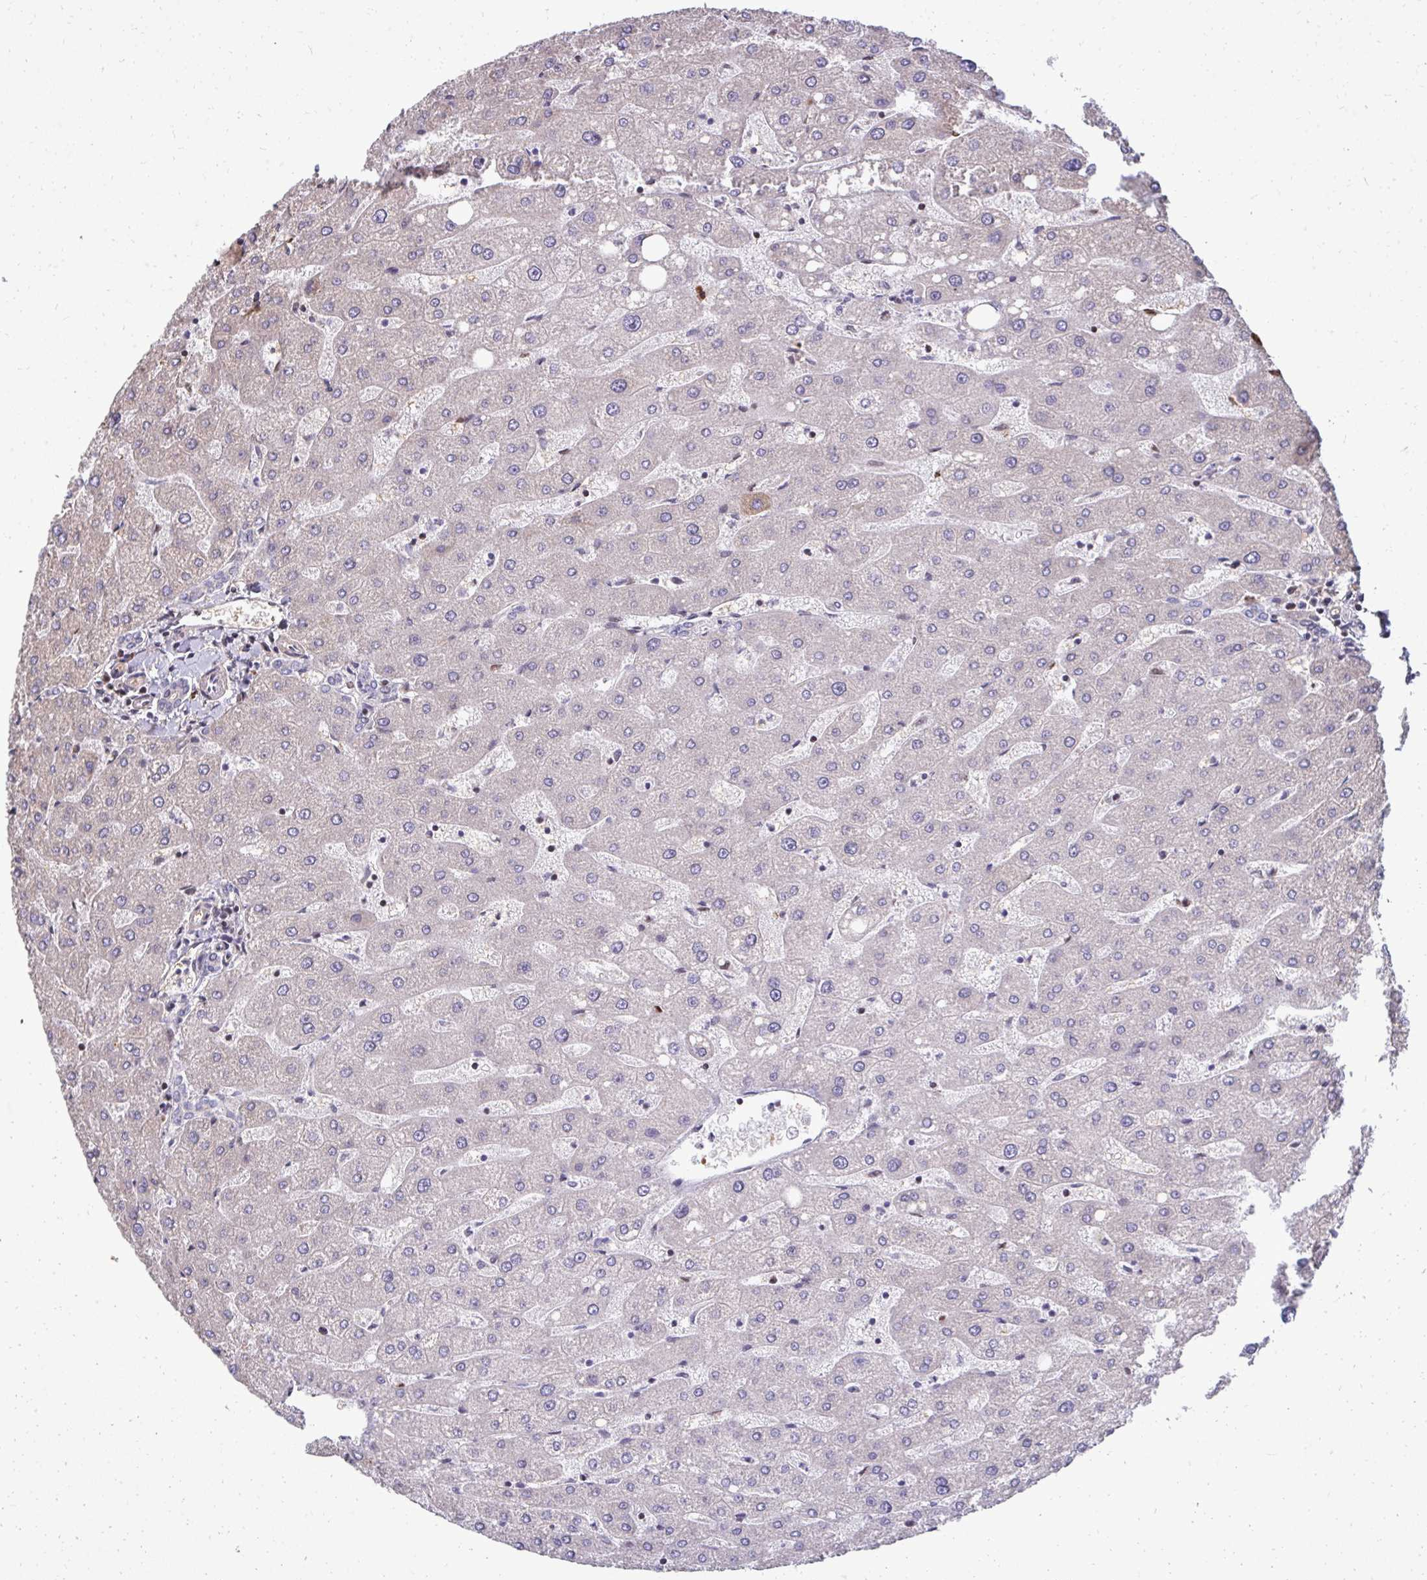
{"staining": {"intensity": "negative", "quantity": "none", "location": "none"}, "tissue": "liver", "cell_type": "Cholangiocytes", "image_type": "normal", "snomed": [{"axis": "morphology", "description": "Normal tissue, NOS"}, {"axis": "topography", "description": "Liver"}], "caption": "A high-resolution histopathology image shows immunohistochemistry staining of normal liver, which shows no significant staining in cholangiocytes. The staining is performed using DAB (3,3'-diaminobenzidine) brown chromogen with nuclei counter-stained in using hematoxylin.", "gene": "FIBCD1", "patient": {"sex": "male", "age": 67}}